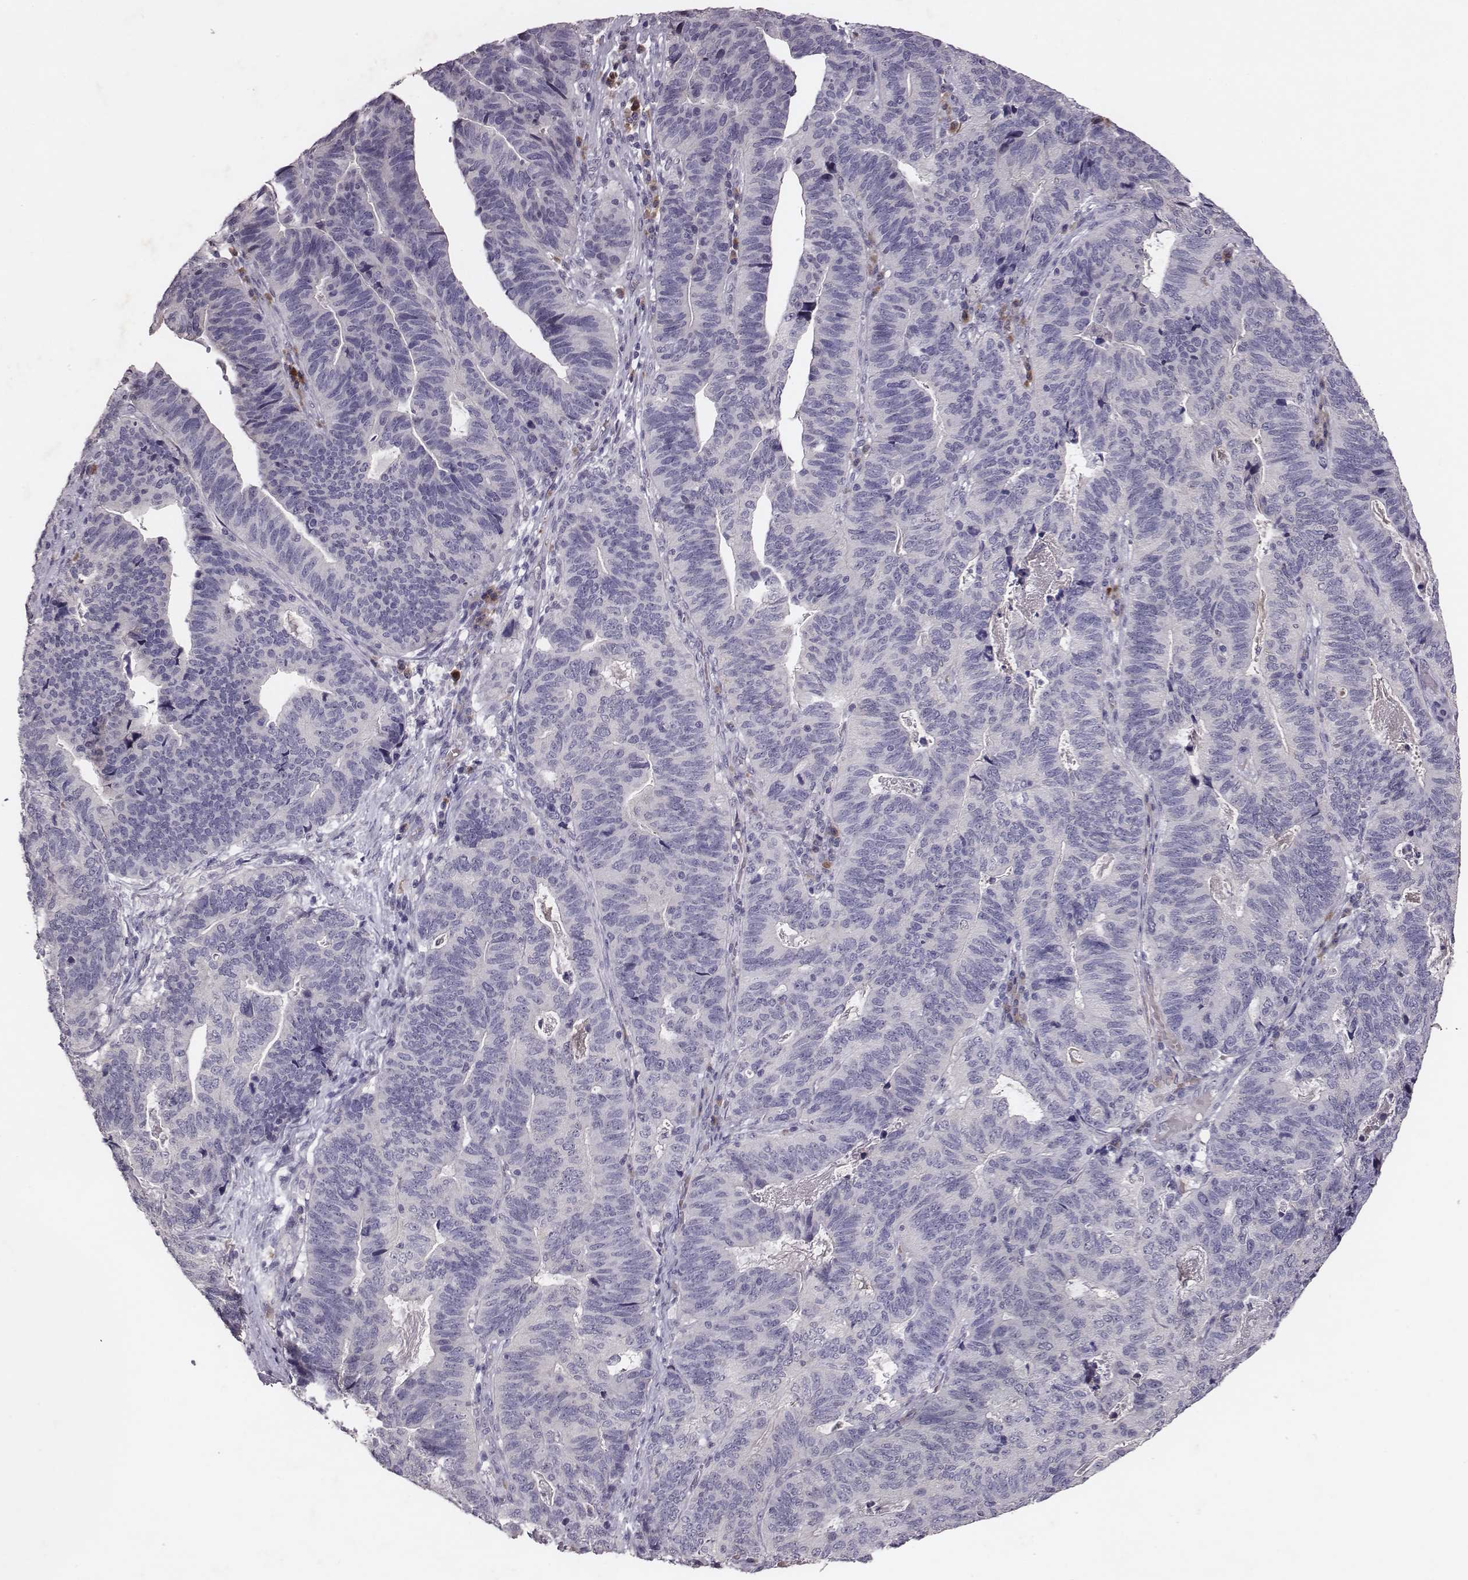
{"staining": {"intensity": "negative", "quantity": "none", "location": "none"}, "tissue": "stomach cancer", "cell_type": "Tumor cells", "image_type": "cancer", "snomed": [{"axis": "morphology", "description": "Adenocarcinoma, NOS"}, {"axis": "topography", "description": "Stomach, upper"}], "caption": "Immunohistochemical staining of human adenocarcinoma (stomach) exhibits no significant positivity in tumor cells.", "gene": "SLC22A6", "patient": {"sex": "female", "age": 67}}